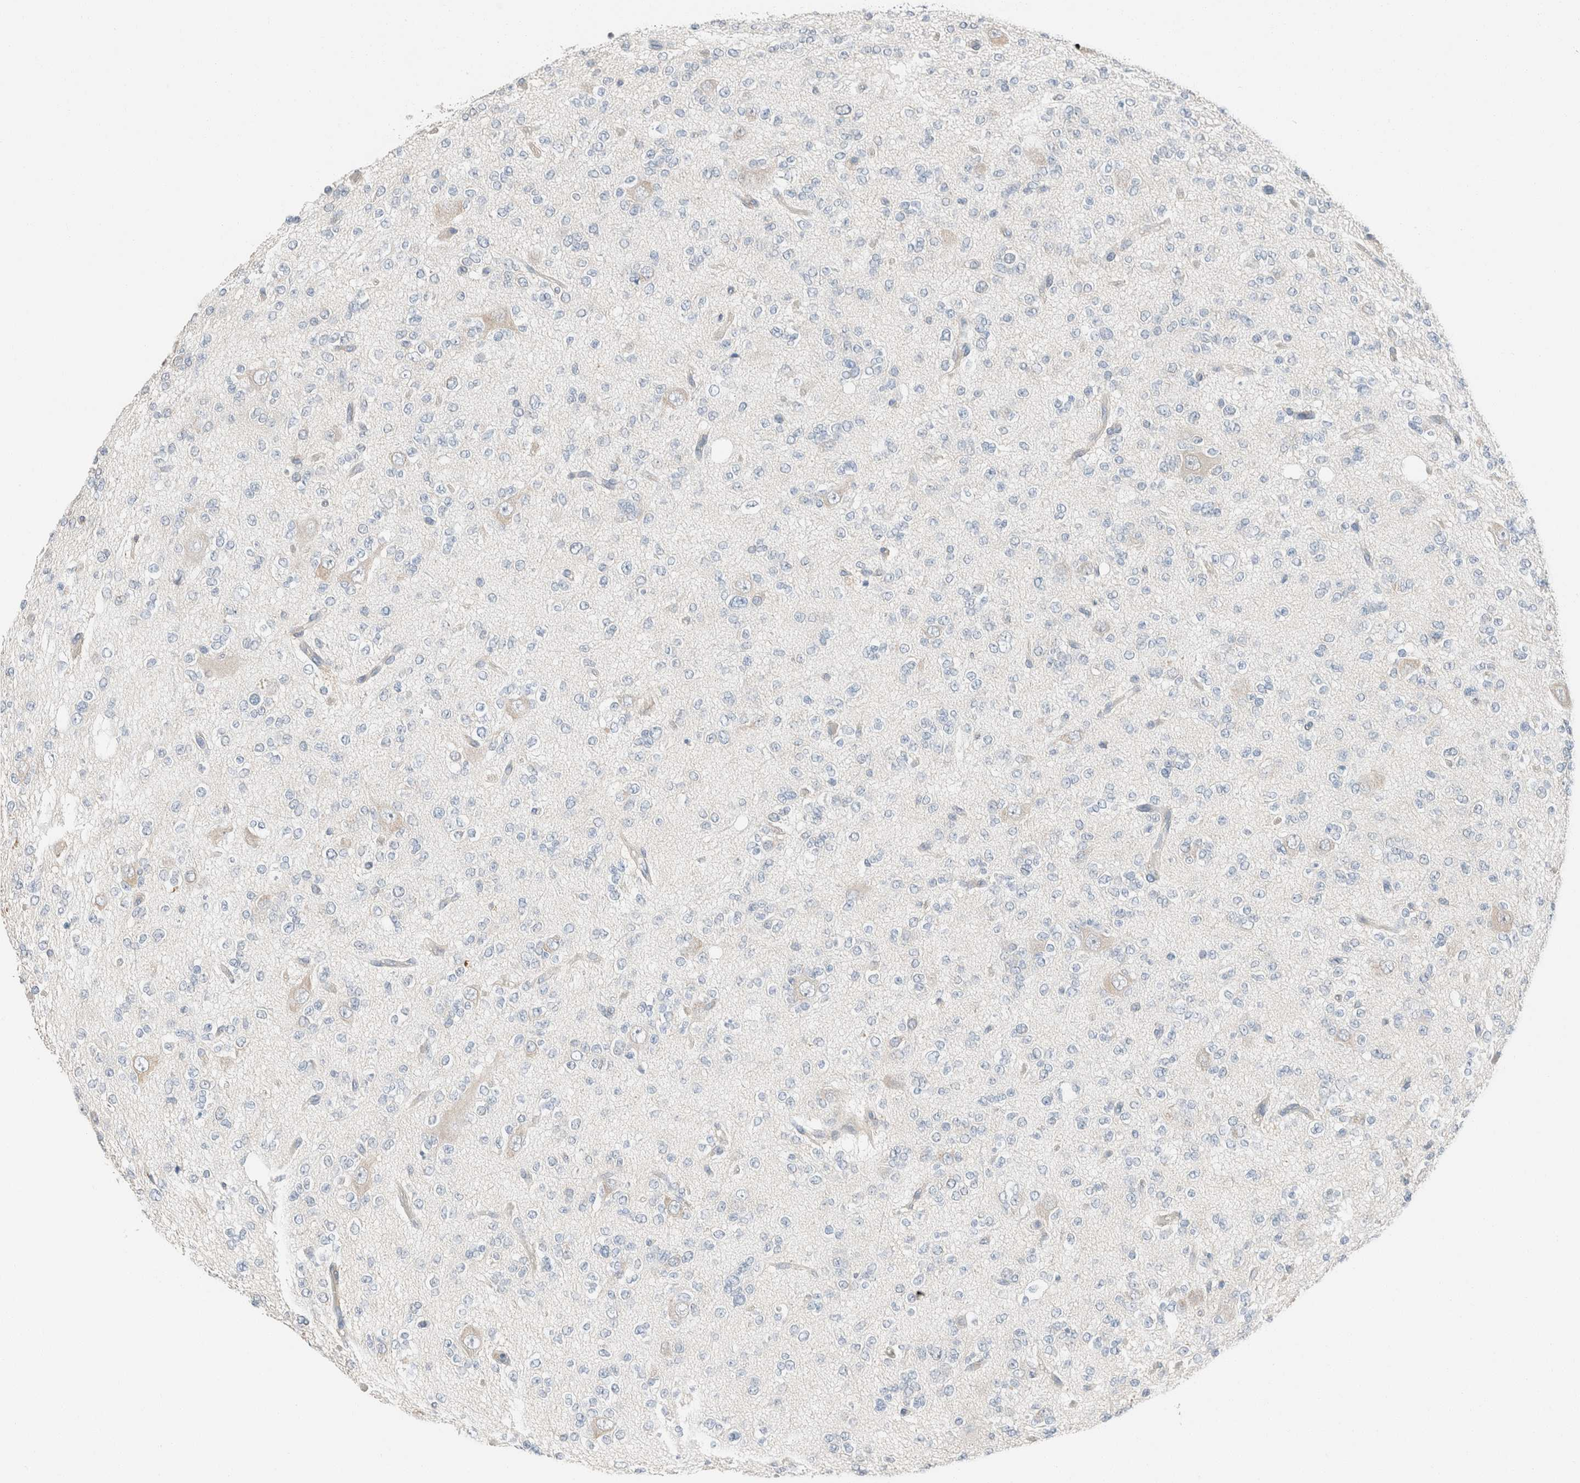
{"staining": {"intensity": "negative", "quantity": "none", "location": "none"}, "tissue": "glioma", "cell_type": "Tumor cells", "image_type": "cancer", "snomed": [{"axis": "morphology", "description": "Glioma, malignant, Low grade"}, {"axis": "topography", "description": "Brain"}], "caption": "Glioma was stained to show a protein in brown. There is no significant positivity in tumor cells.", "gene": "PCM1", "patient": {"sex": "male", "age": 38}}